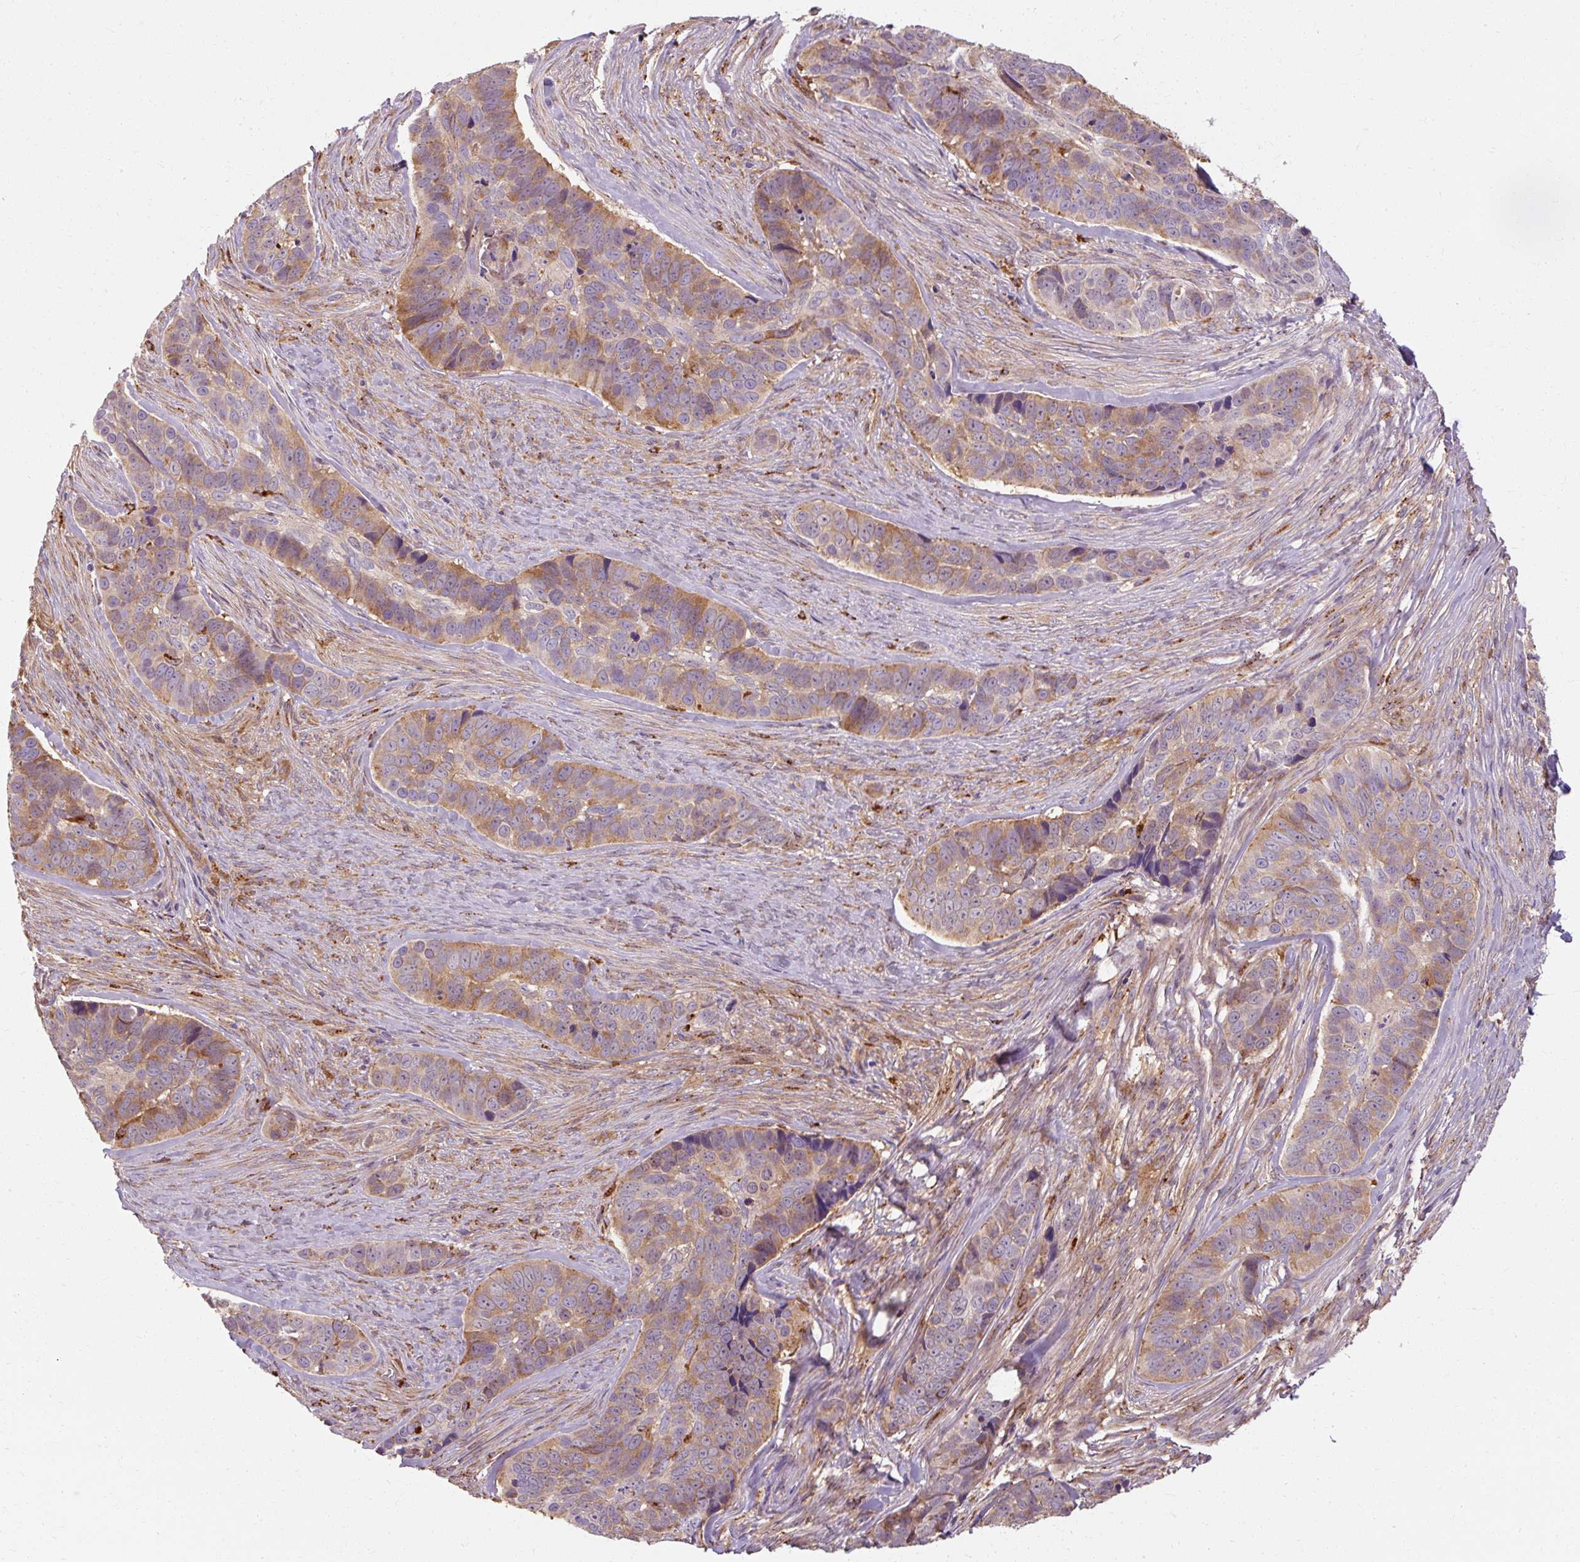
{"staining": {"intensity": "moderate", "quantity": "25%-75%", "location": "cytoplasmic/membranous"}, "tissue": "skin cancer", "cell_type": "Tumor cells", "image_type": "cancer", "snomed": [{"axis": "morphology", "description": "Basal cell carcinoma"}, {"axis": "topography", "description": "Skin"}], "caption": "Immunohistochemical staining of basal cell carcinoma (skin) shows moderate cytoplasmic/membranous protein staining in about 25%-75% of tumor cells.", "gene": "TBC1D4", "patient": {"sex": "female", "age": 82}}